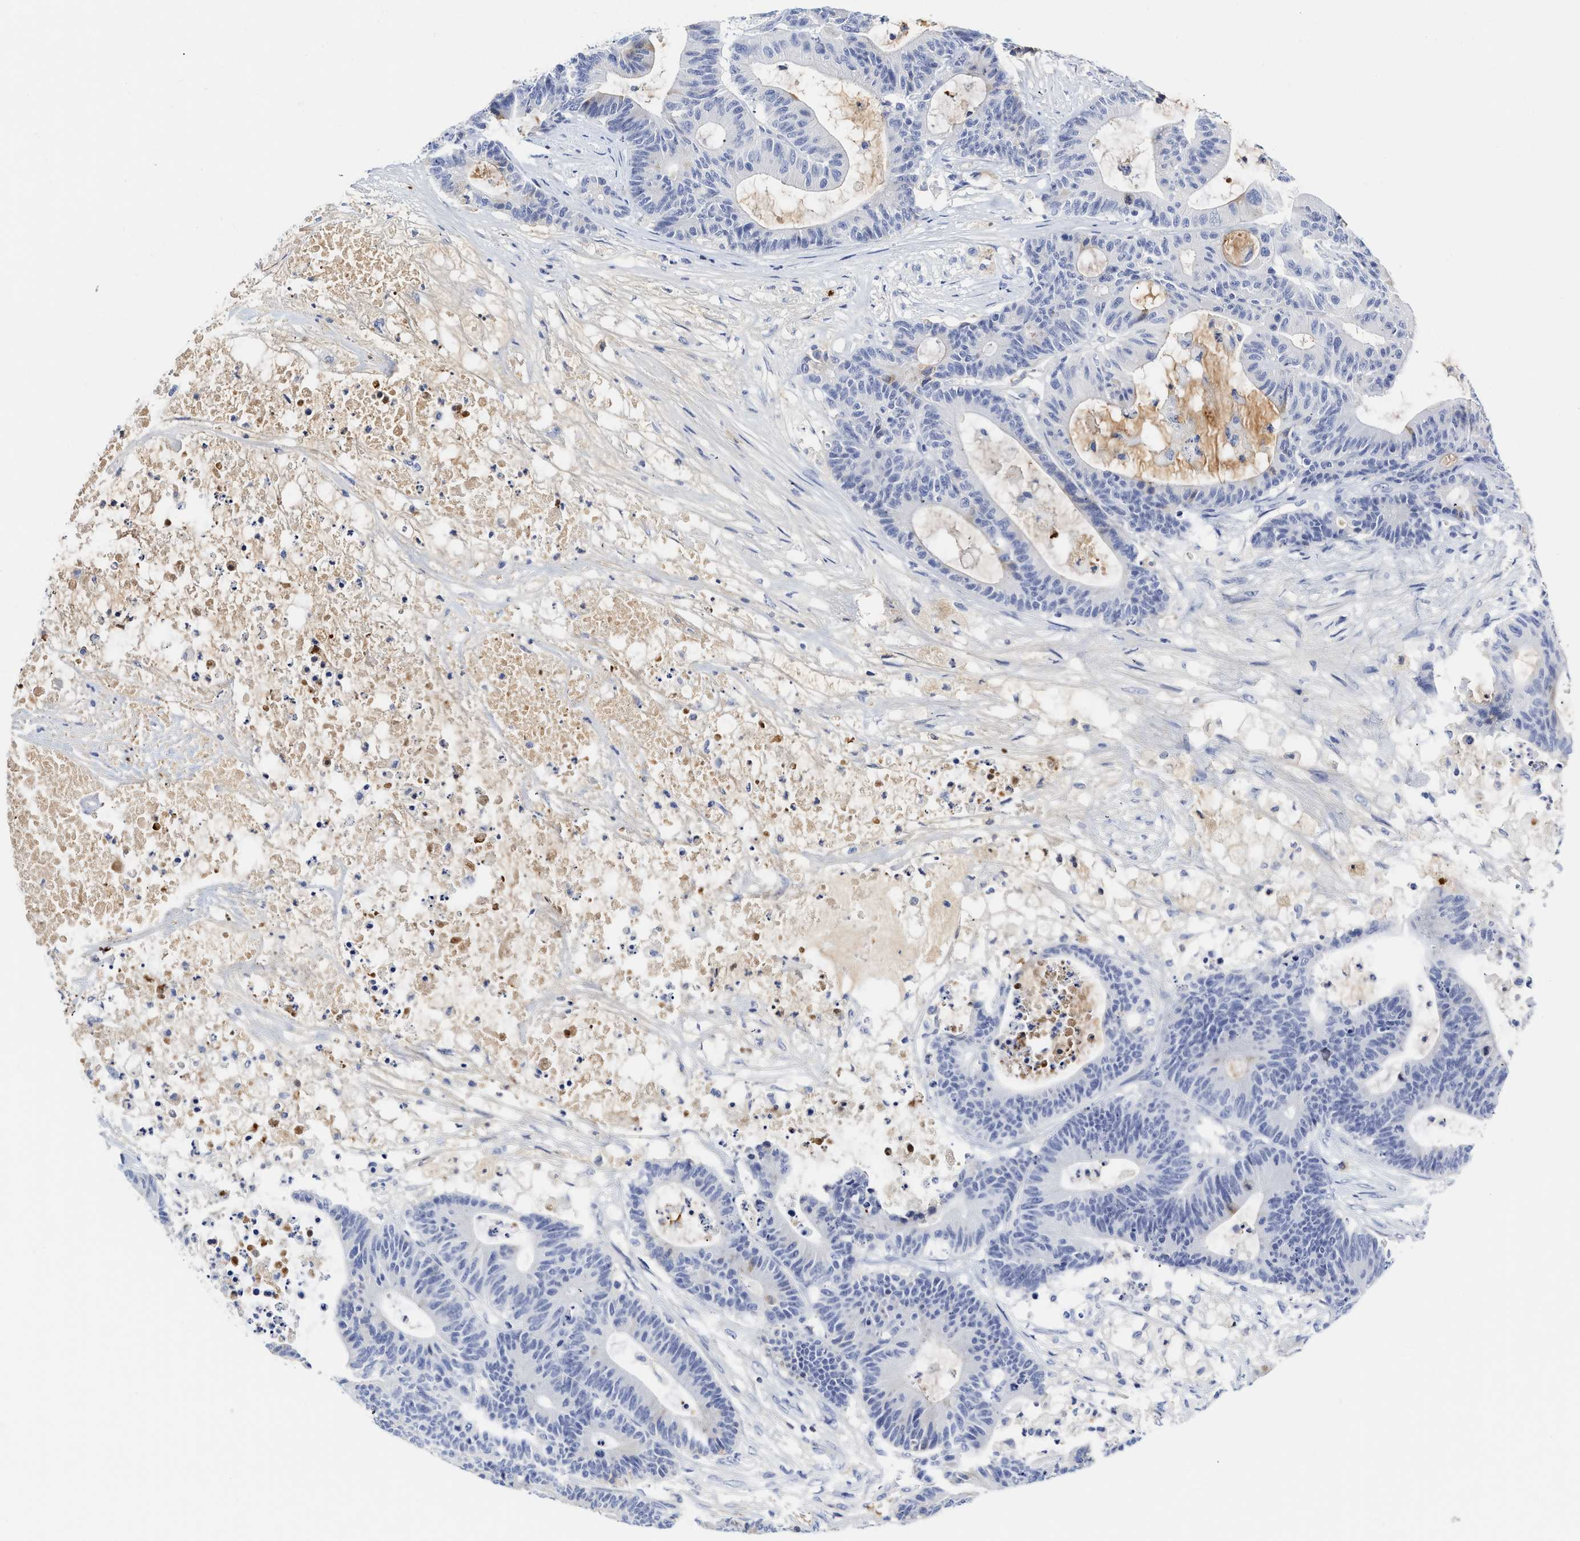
{"staining": {"intensity": "negative", "quantity": "none", "location": "none"}, "tissue": "colorectal cancer", "cell_type": "Tumor cells", "image_type": "cancer", "snomed": [{"axis": "morphology", "description": "Adenocarcinoma, NOS"}, {"axis": "topography", "description": "Colon"}], "caption": "Immunohistochemical staining of adenocarcinoma (colorectal) exhibits no significant staining in tumor cells. Brightfield microscopy of IHC stained with DAB (3,3'-diaminobenzidine) (brown) and hematoxylin (blue), captured at high magnification.", "gene": "C2", "patient": {"sex": "female", "age": 84}}